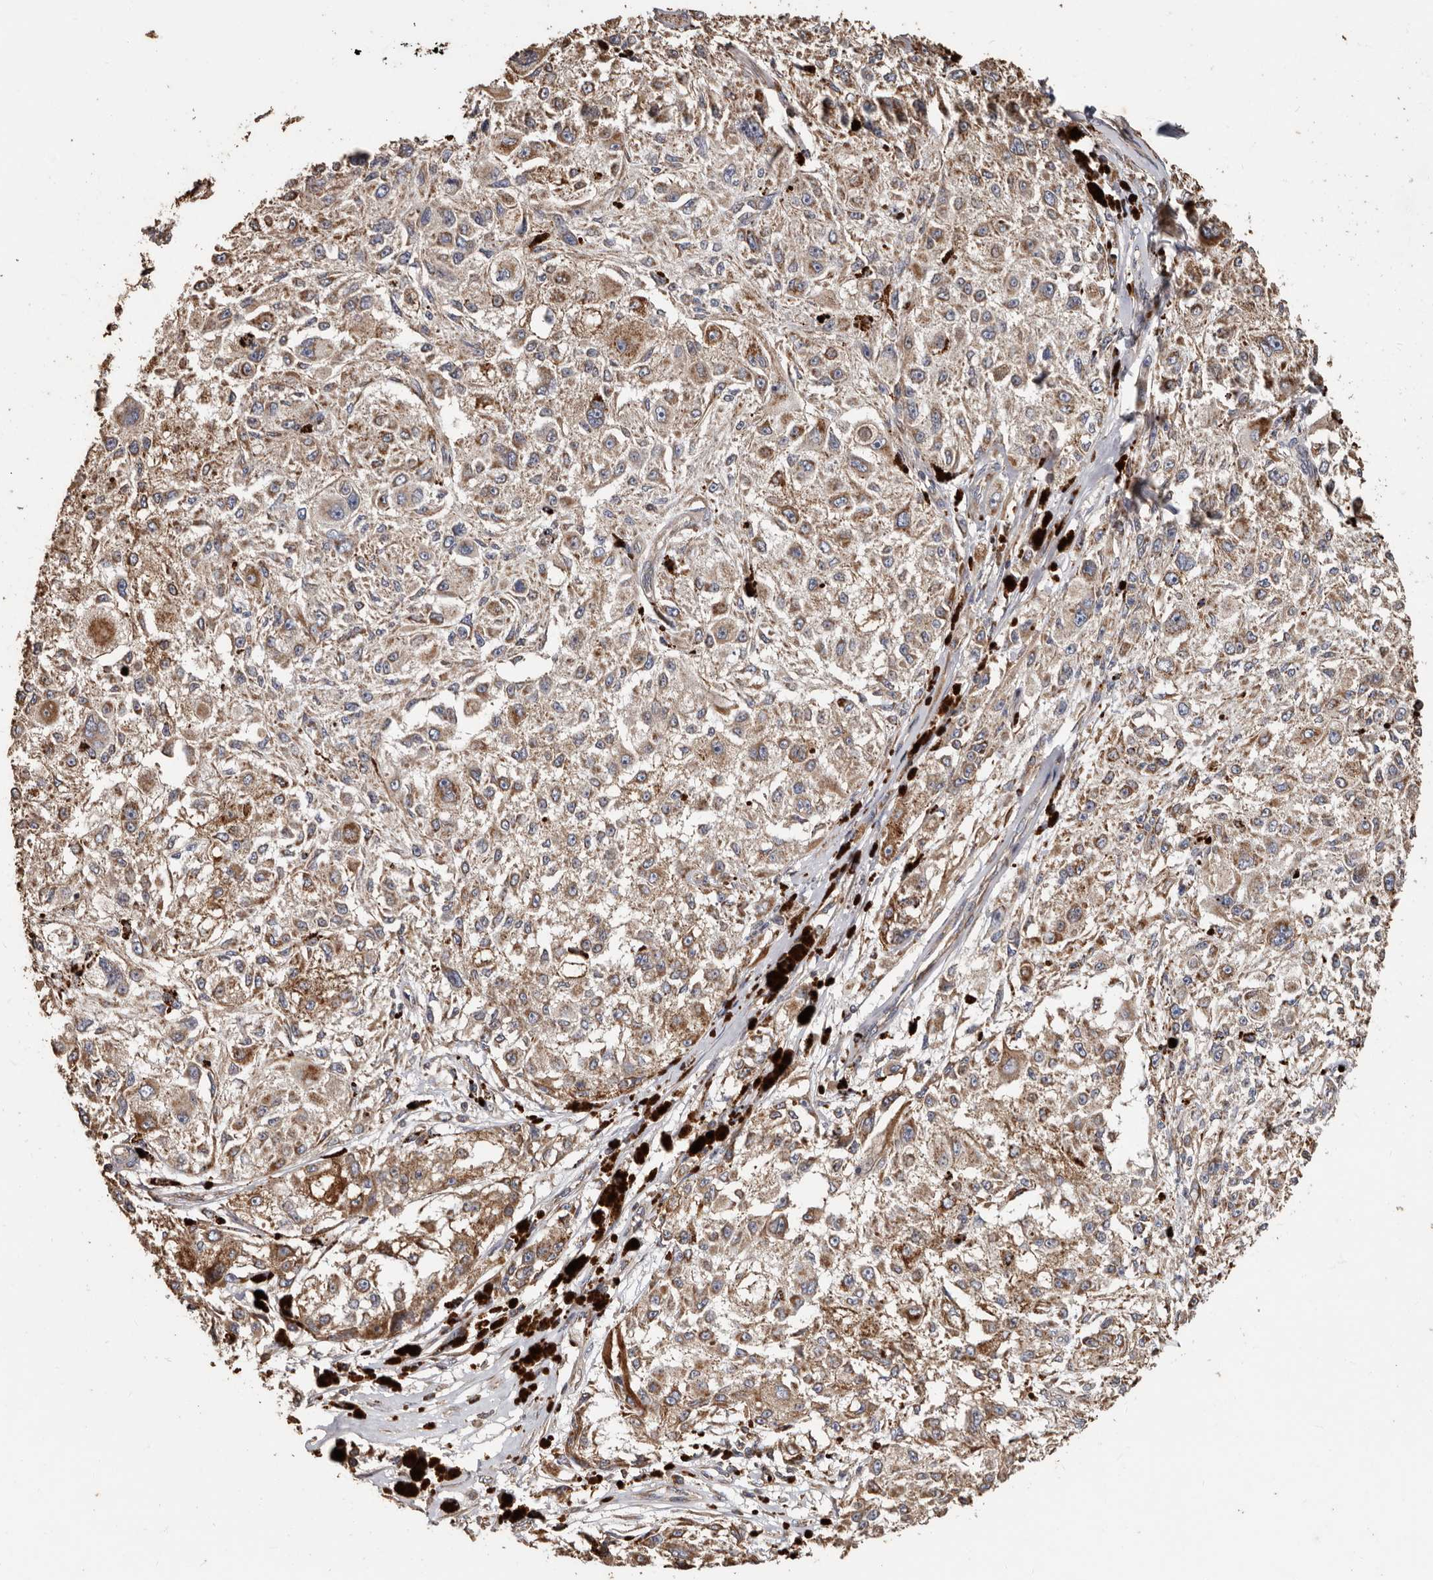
{"staining": {"intensity": "weak", "quantity": ">75%", "location": "cytoplasmic/membranous"}, "tissue": "melanoma", "cell_type": "Tumor cells", "image_type": "cancer", "snomed": [{"axis": "morphology", "description": "Necrosis, NOS"}, {"axis": "morphology", "description": "Malignant melanoma, NOS"}, {"axis": "topography", "description": "Skin"}], "caption": "Immunohistochemical staining of malignant melanoma exhibits low levels of weak cytoplasmic/membranous protein expression in approximately >75% of tumor cells.", "gene": "OSGIN2", "patient": {"sex": "female", "age": 87}}